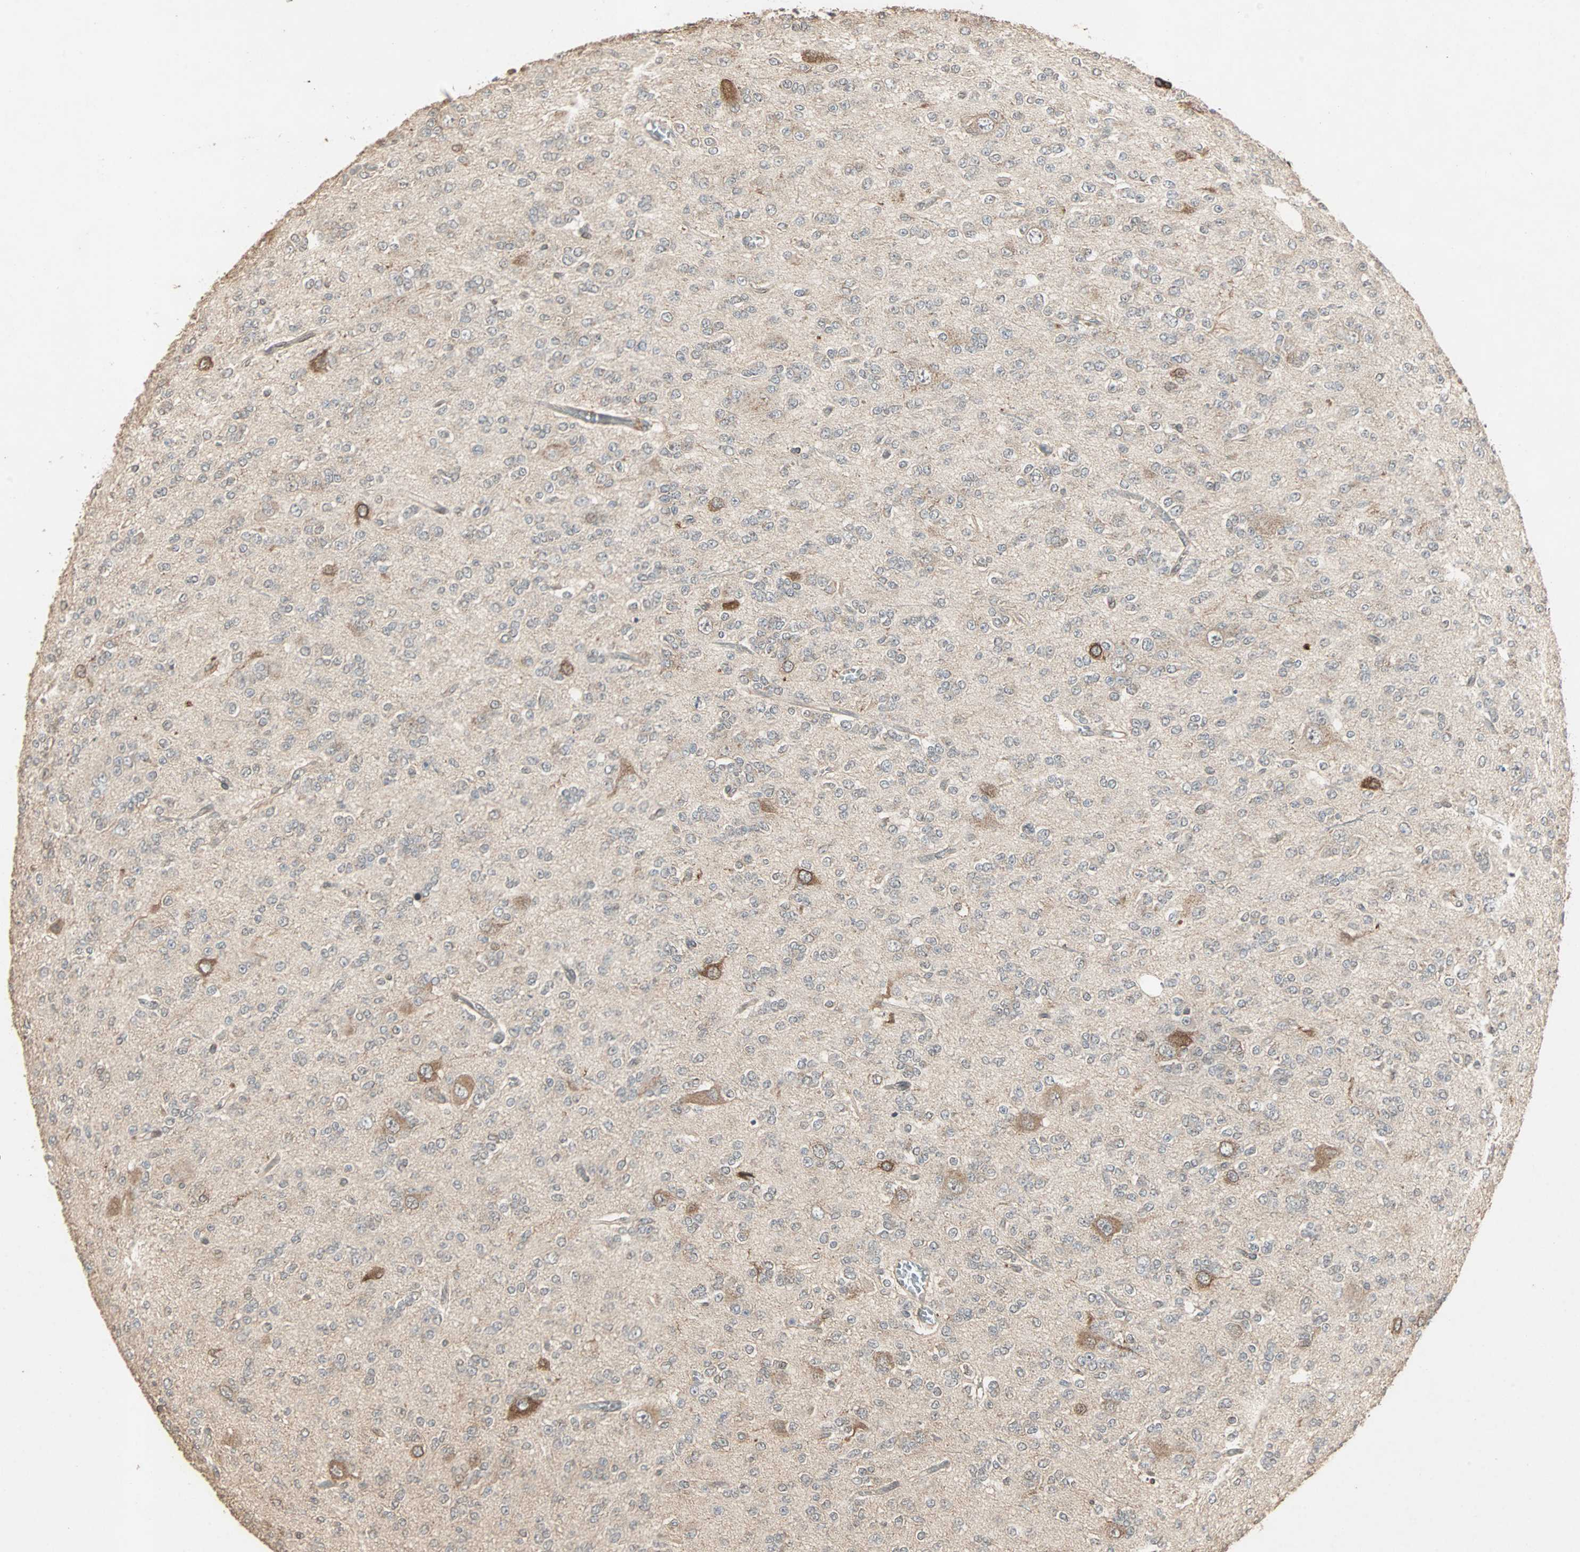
{"staining": {"intensity": "weak", "quantity": "<25%", "location": "cytoplasmic/membranous"}, "tissue": "glioma", "cell_type": "Tumor cells", "image_type": "cancer", "snomed": [{"axis": "morphology", "description": "Glioma, malignant, Low grade"}, {"axis": "topography", "description": "Brain"}], "caption": "Glioma stained for a protein using immunohistochemistry (IHC) reveals no expression tumor cells.", "gene": "TRPV4", "patient": {"sex": "male", "age": 38}}